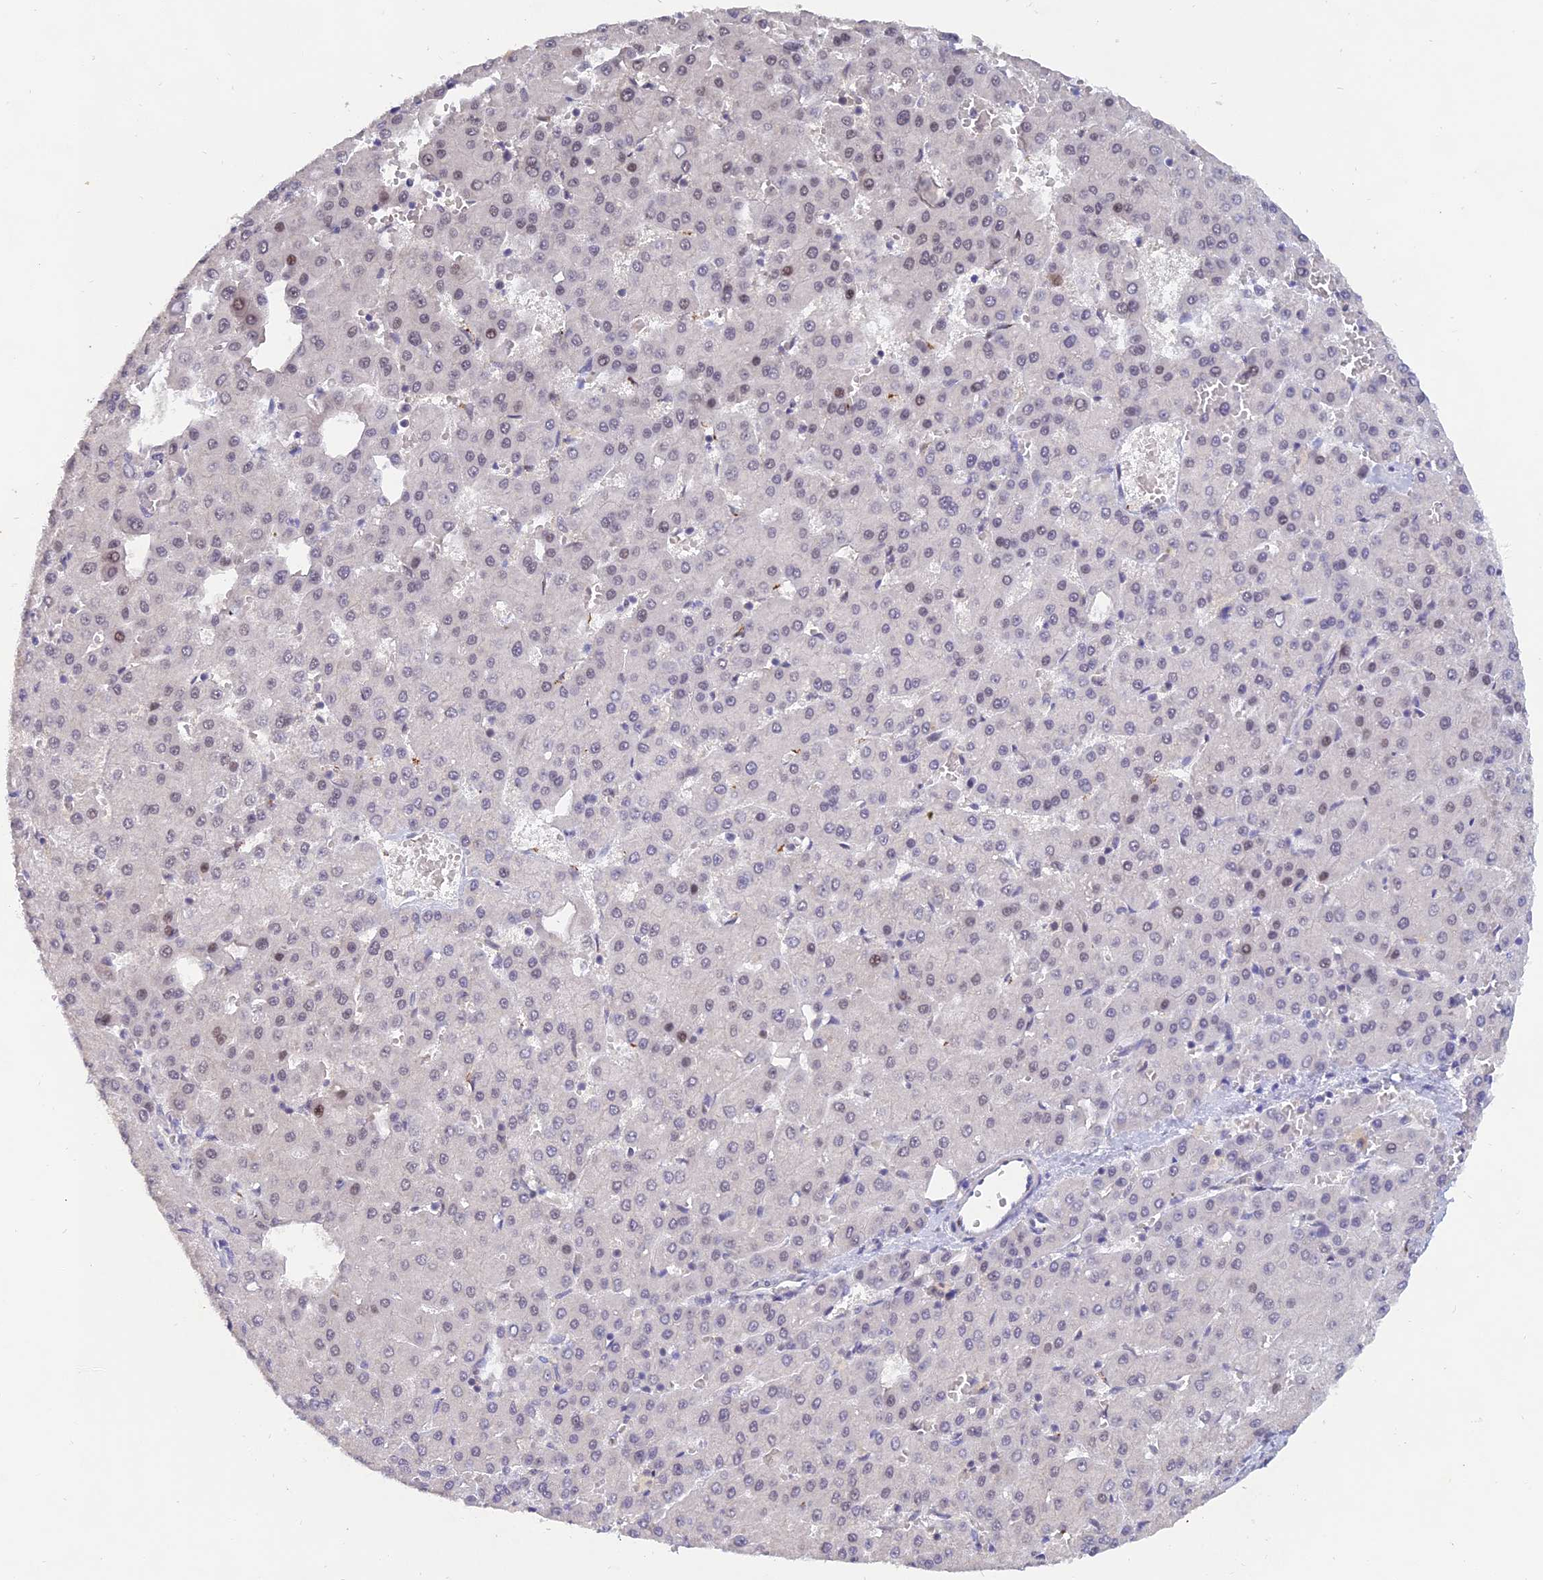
{"staining": {"intensity": "weak", "quantity": "<25%", "location": "nuclear"}, "tissue": "liver cancer", "cell_type": "Tumor cells", "image_type": "cancer", "snomed": [{"axis": "morphology", "description": "Carcinoma, Hepatocellular, NOS"}, {"axis": "topography", "description": "Liver"}], "caption": "An image of hepatocellular carcinoma (liver) stained for a protein demonstrates no brown staining in tumor cells.", "gene": "THOC3", "patient": {"sex": "male", "age": 47}}